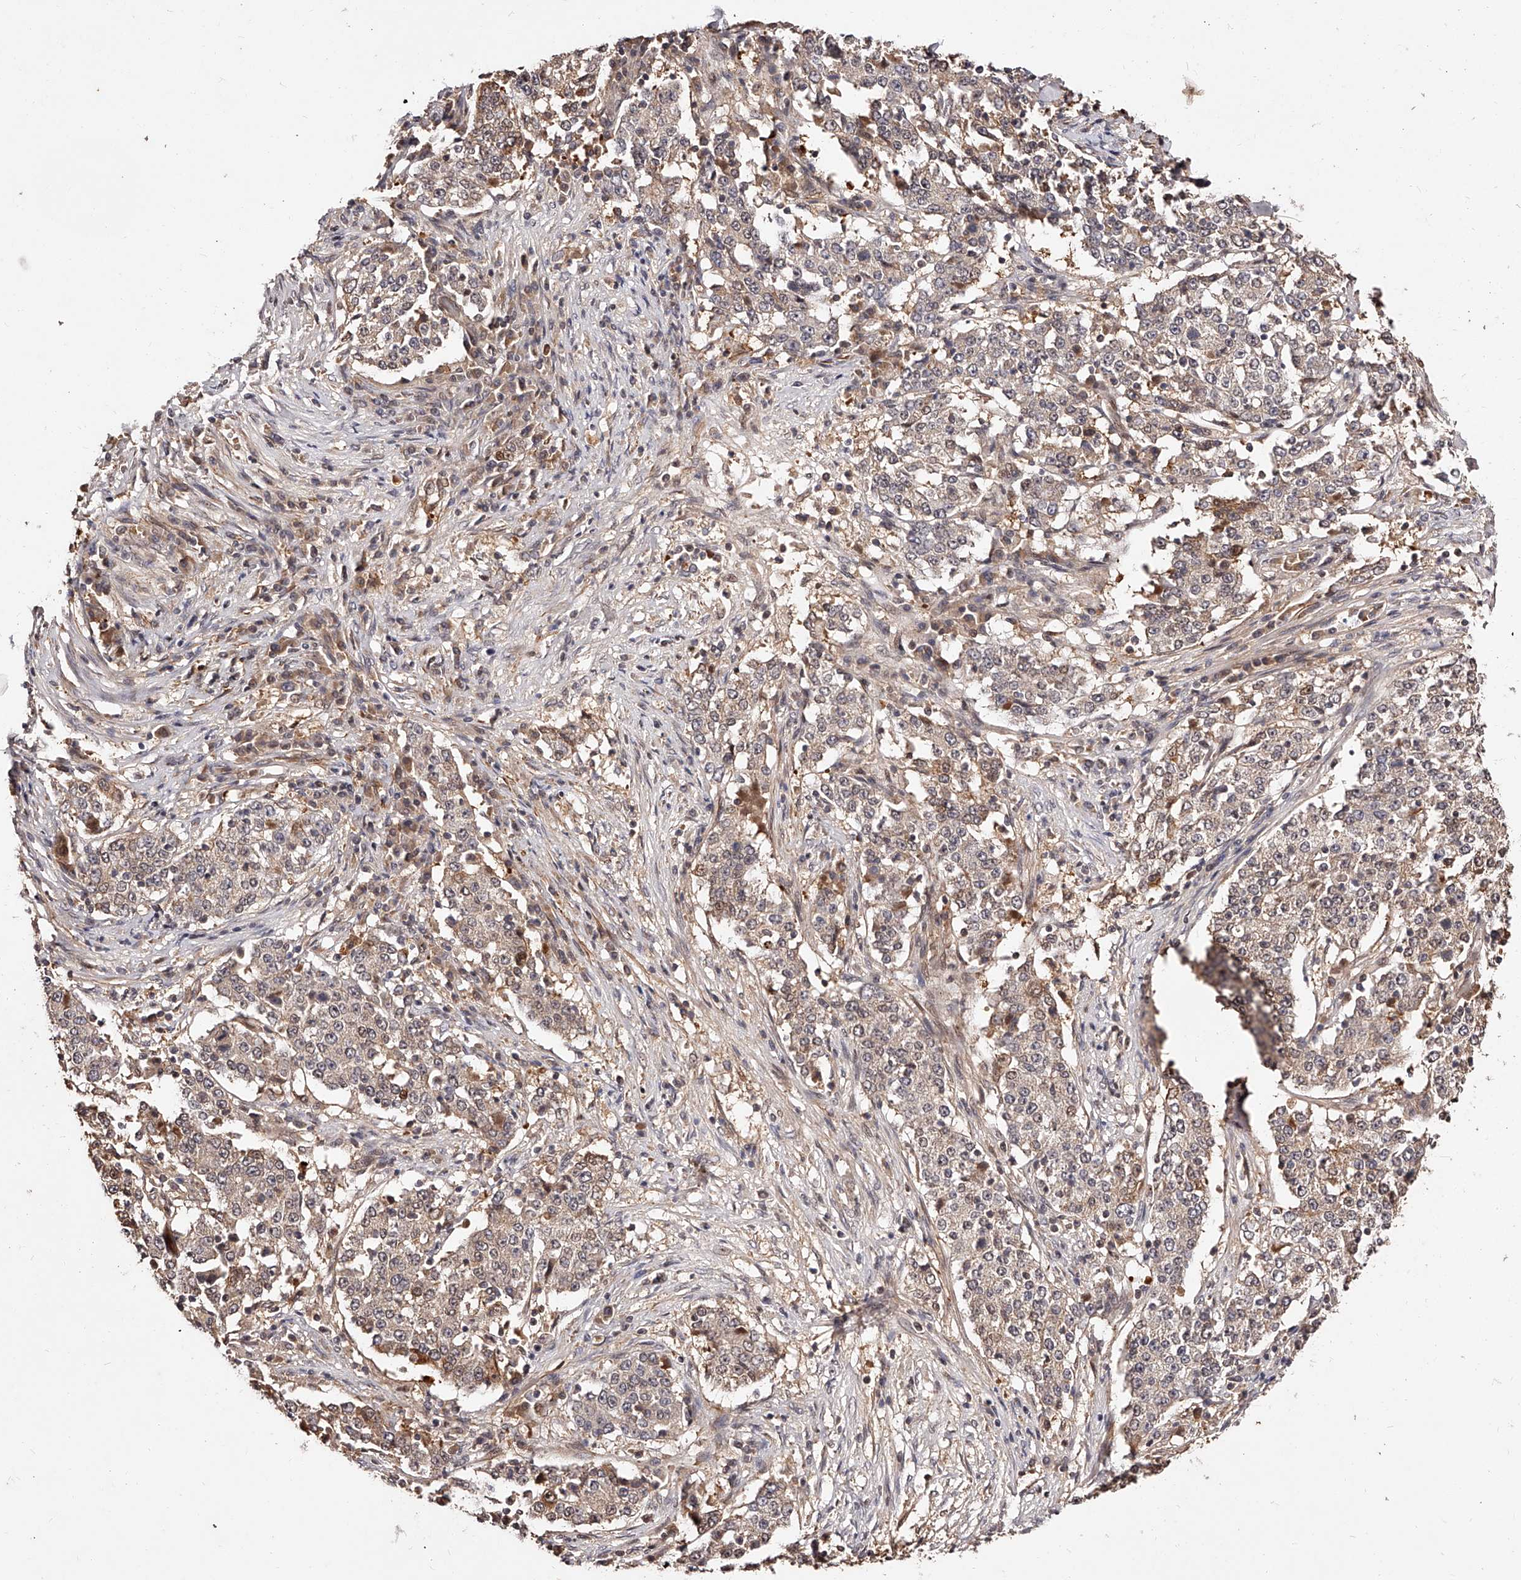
{"staining": {"intensity": "weak", "quantity": "25%-75%", "location": "cytoplasmic/membranous"}, "tissue": "stomach cancer", "cell_type": "Tumor cells", "image_type": "cancer", "snomed": [{"axis": "morphology", "description": "Adenocarcinoma, NOS"}, {"axis": "topography", "description": "Stomach"}], "caption": "The immunohistochemical stain shows weak cytoplasmic/membranous staining in tumor cells of stomach cancer tissue.", "gene": "CUL7", "patient": {"sex": "male", "age": 59}}